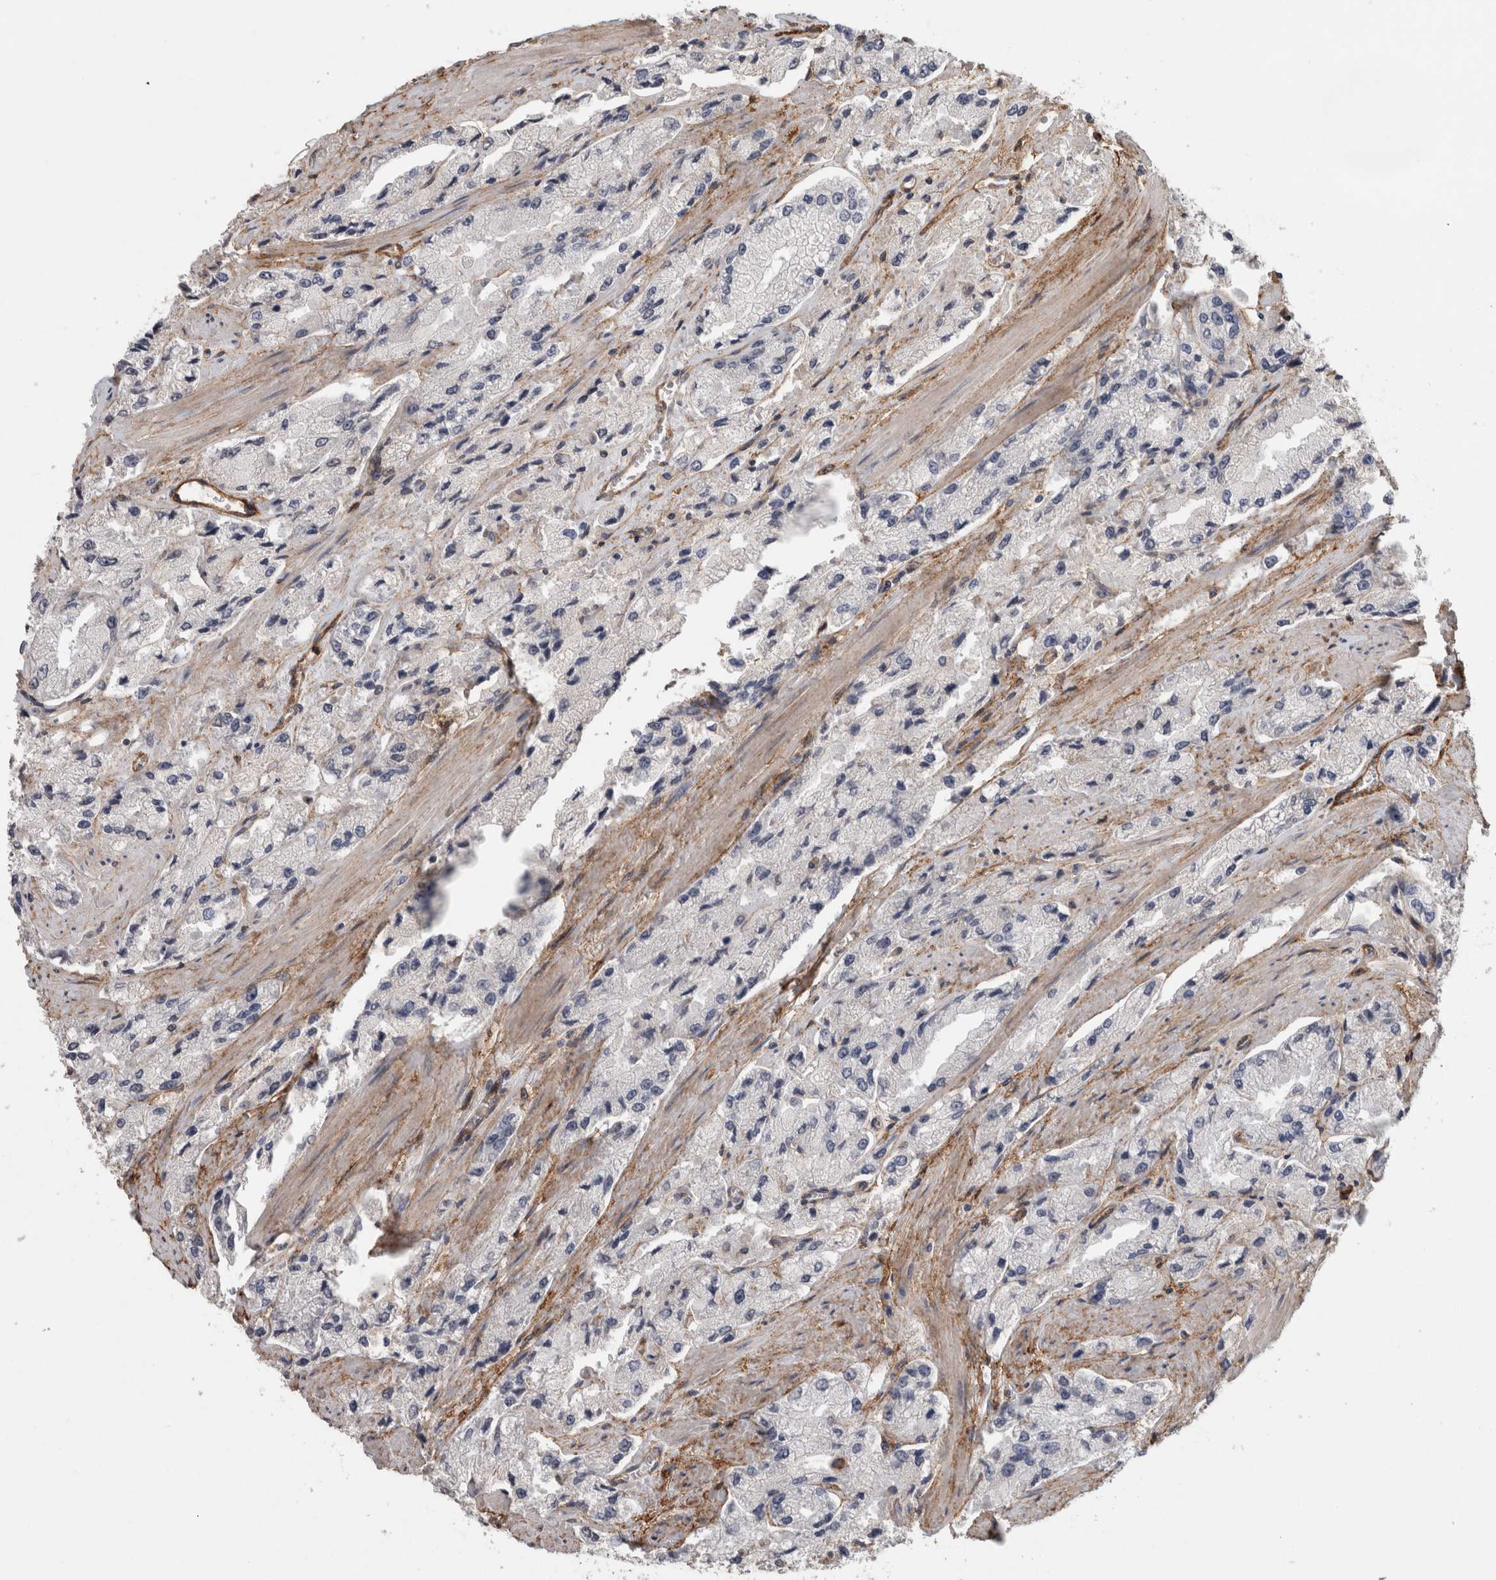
{"staining": {"intensity": "negative", "quantity": "none", "location": "none"}, "tissue": "prostate cancer", "cell_type": "Tumor cells", "image_type": "cancer", "snomed": [{"axis": "morphology", "description": "Adenocarcinoma, High grade"}, {"axis": "topography", "description": "Prostate"}], "caption": "High-grade adenocarcinoma (prostate) stained for a protein using IHC shows no staining tumor cells.", "gene": "RECK", "patient": {"sex": "male", "age": 58}}